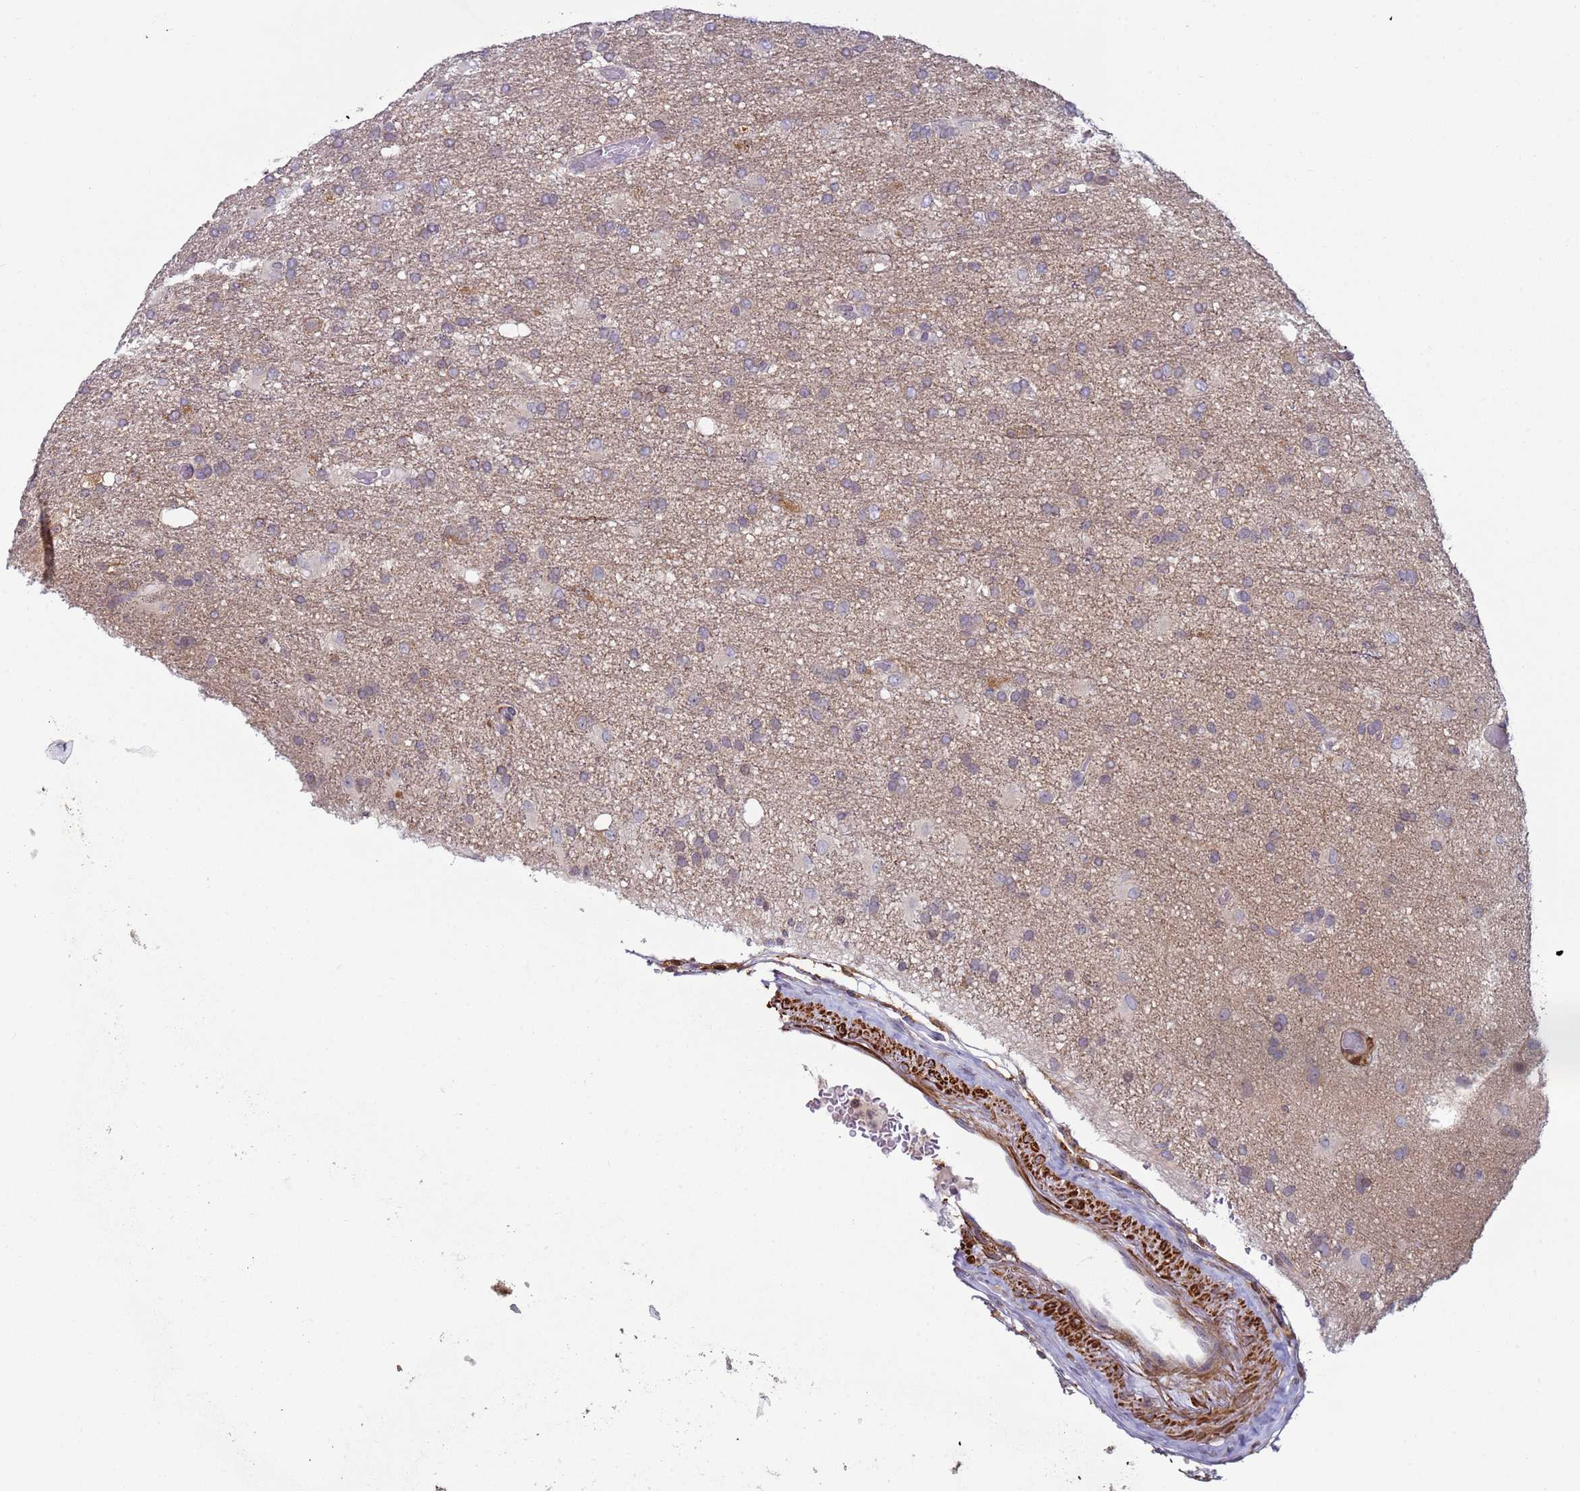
{"staining": {"intensity": "weak", "quantity": "<25%", "location": "cytoplasmic/membranous"}, "tissue": "glioma", "cell_type": "Tumor cells", "image_type": "cancer", "snomed": [{"axis": "morphology", "description": "Glioma, malignant, High grade"}, {"axis": "topography", "description": "Brain"}], "caption": "Photomicrograph shows no protein positivity in tumor cells of high-grade glioma (malignant) tissue.", "gene": "SNAPC4", "patient": {"sex": "female", "age": 74}}